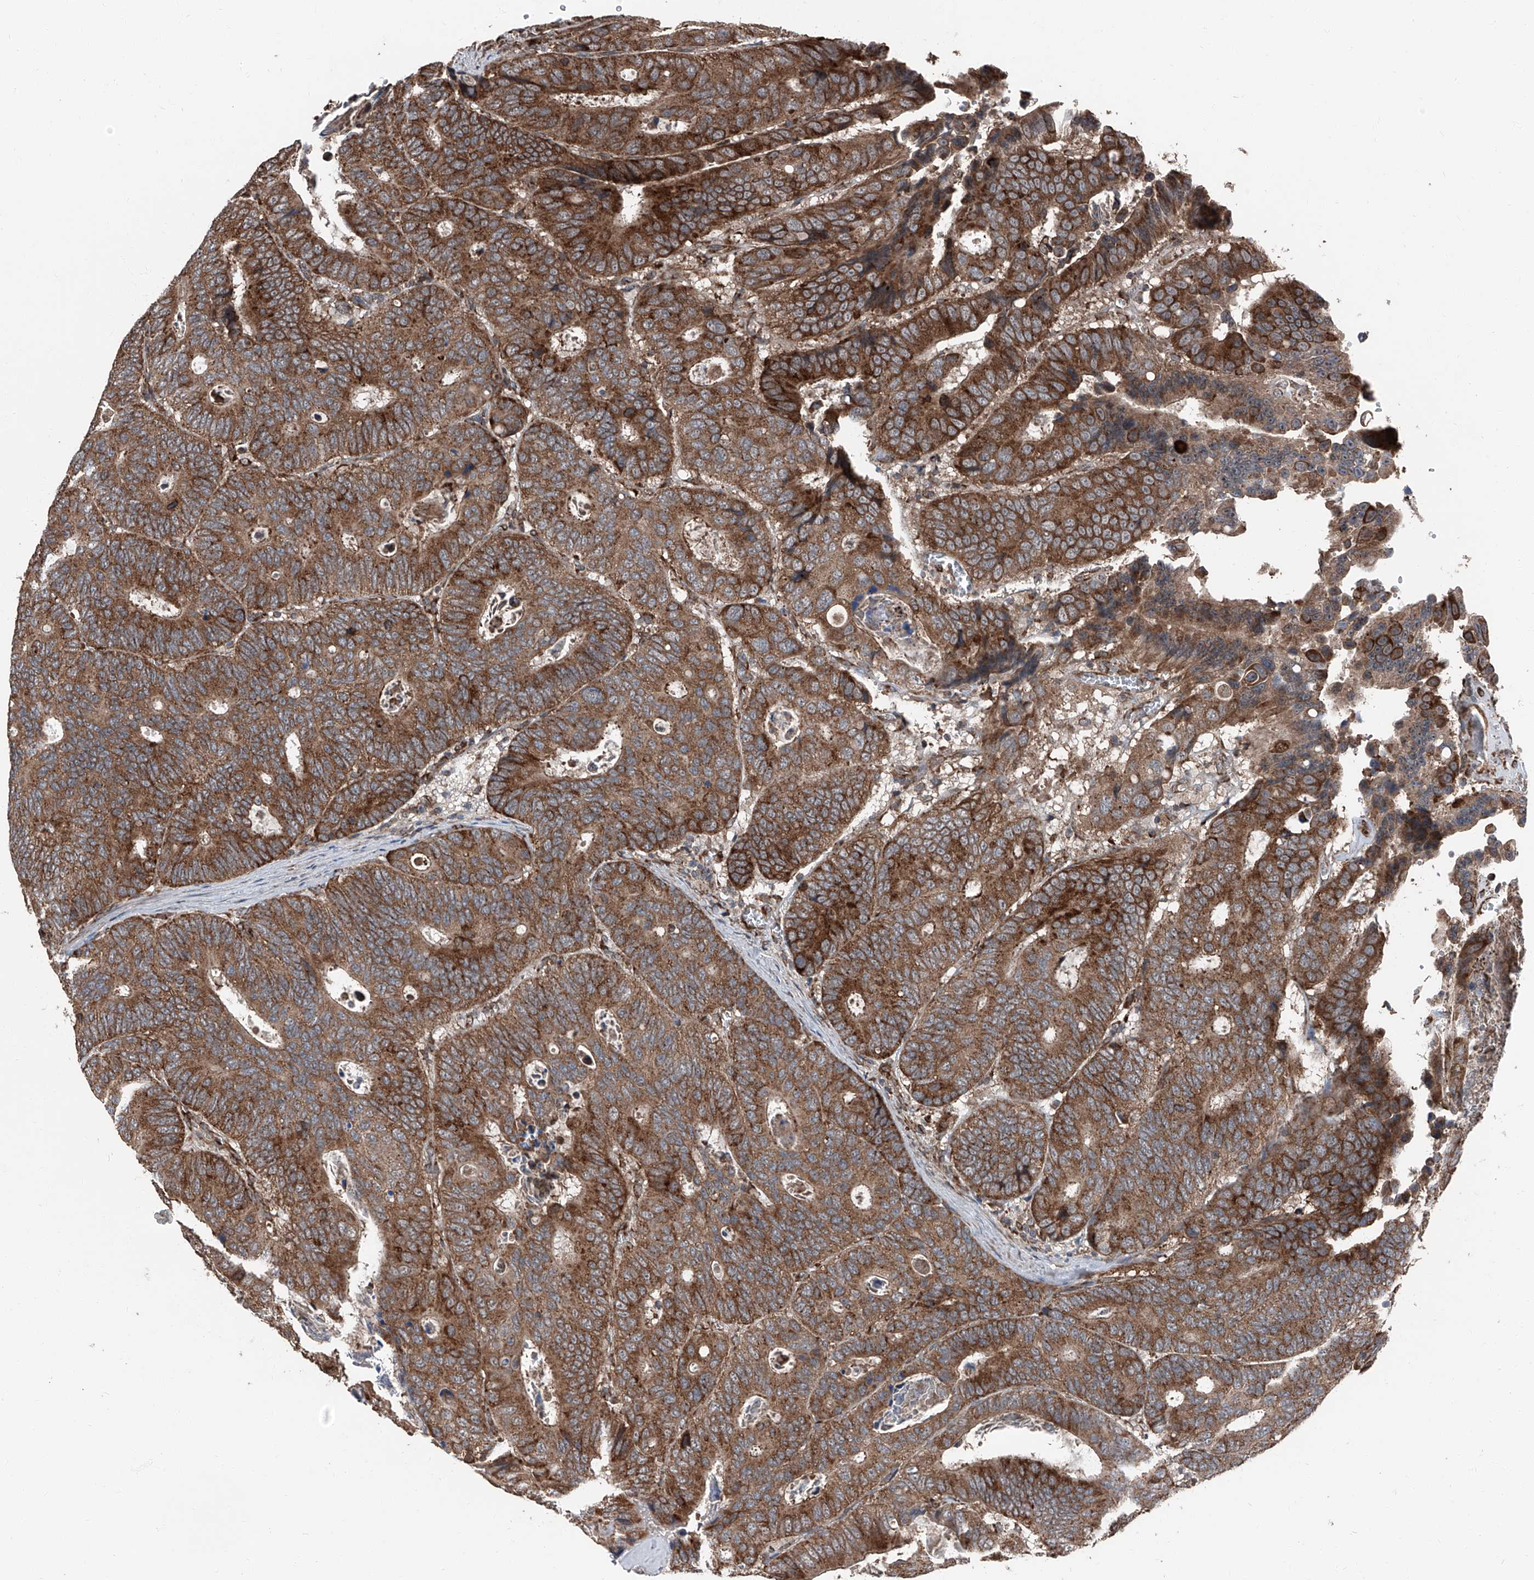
{"staining": {"intensity": "strong", "quantity": ">75%", "location": "cytoplasmic/membranous"}, "tissue": "colorectal cancer", "cell_type": "Tumor cells", "image_type": "cancer", "snomed": [{"axis": "morphology", "description": "Inflammation, NOS"}, {"axis": "morphology", "description": "Adenocarcinoma, NOS"}, {"axis": "topography", "description": "Colon"}], "caption": "Adenocarcinoma (colorectal) stained for a protein (brown) reveals strong cytoplasmic/membranous positive positivity in about >75% of tumor cells.", "gene": "LIMK1", "patient": {"sex": "male", "age": 72}}